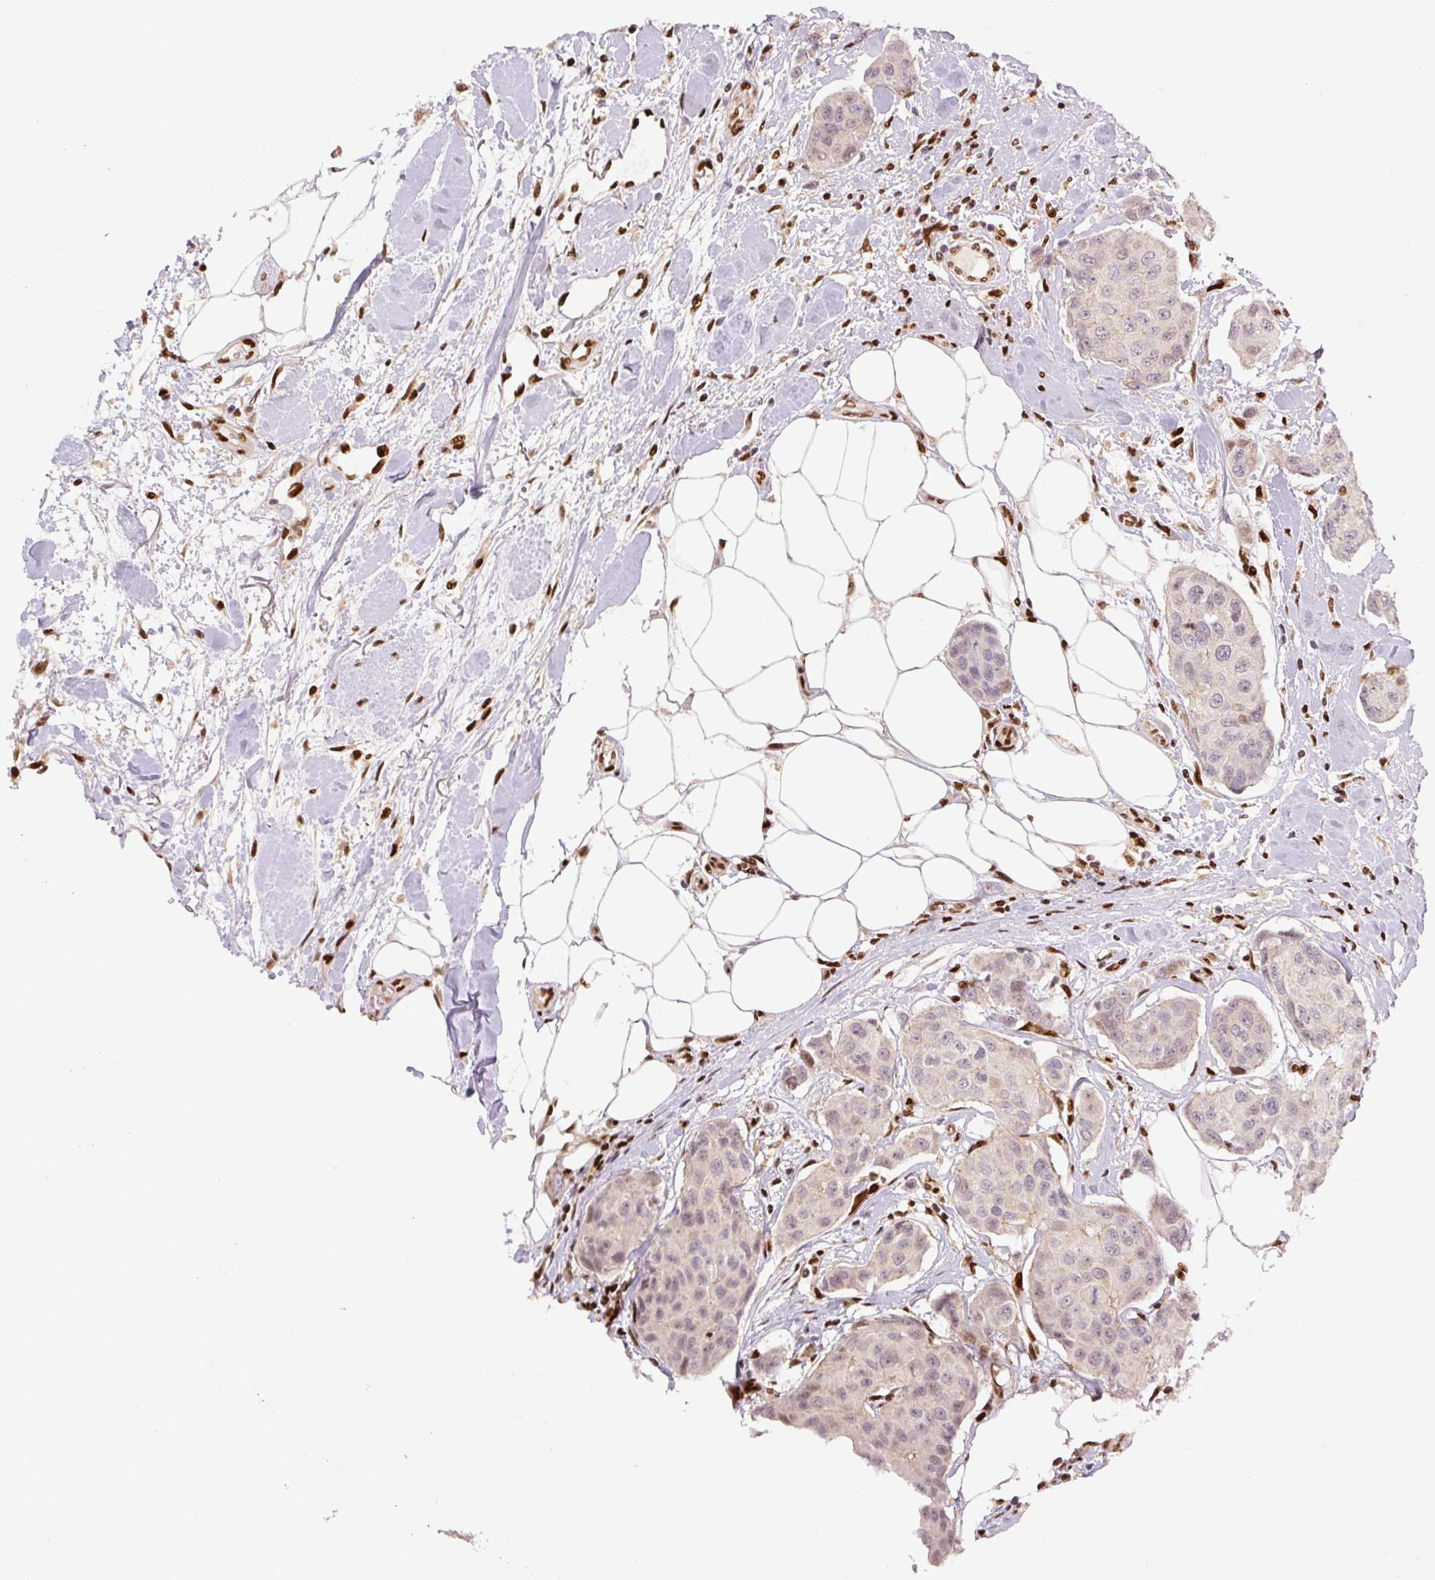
{"staining": {"intensity": "negative", "quantity": "none", "location": "none"}, "tissue": "breast cancer", "cell_type": "Tumor cells", "image_type": "cancer", "snomed": [{"axis": "morphology", "description": "Duct carcinoma"}, {"axis": "topography", "description": "Breast"}, {"axis": "topography", "description": "Lymph node"}], "caption": "Immunohistochemistry histopathology image of neoplastic tissue: human breast cancer (infiltrating ductal carcinoma) stained with DAB shows no significant protein staining in tumor cells. Brightfield microscopy of immunohistochemistry (IHC) stained with DAB (3,3'-diaminobenzidine) (brown) and hematoxylin (blue), captured at high magnification.", "gene": "PYDC2", "patient": {"sex": "female", "age": 80}}